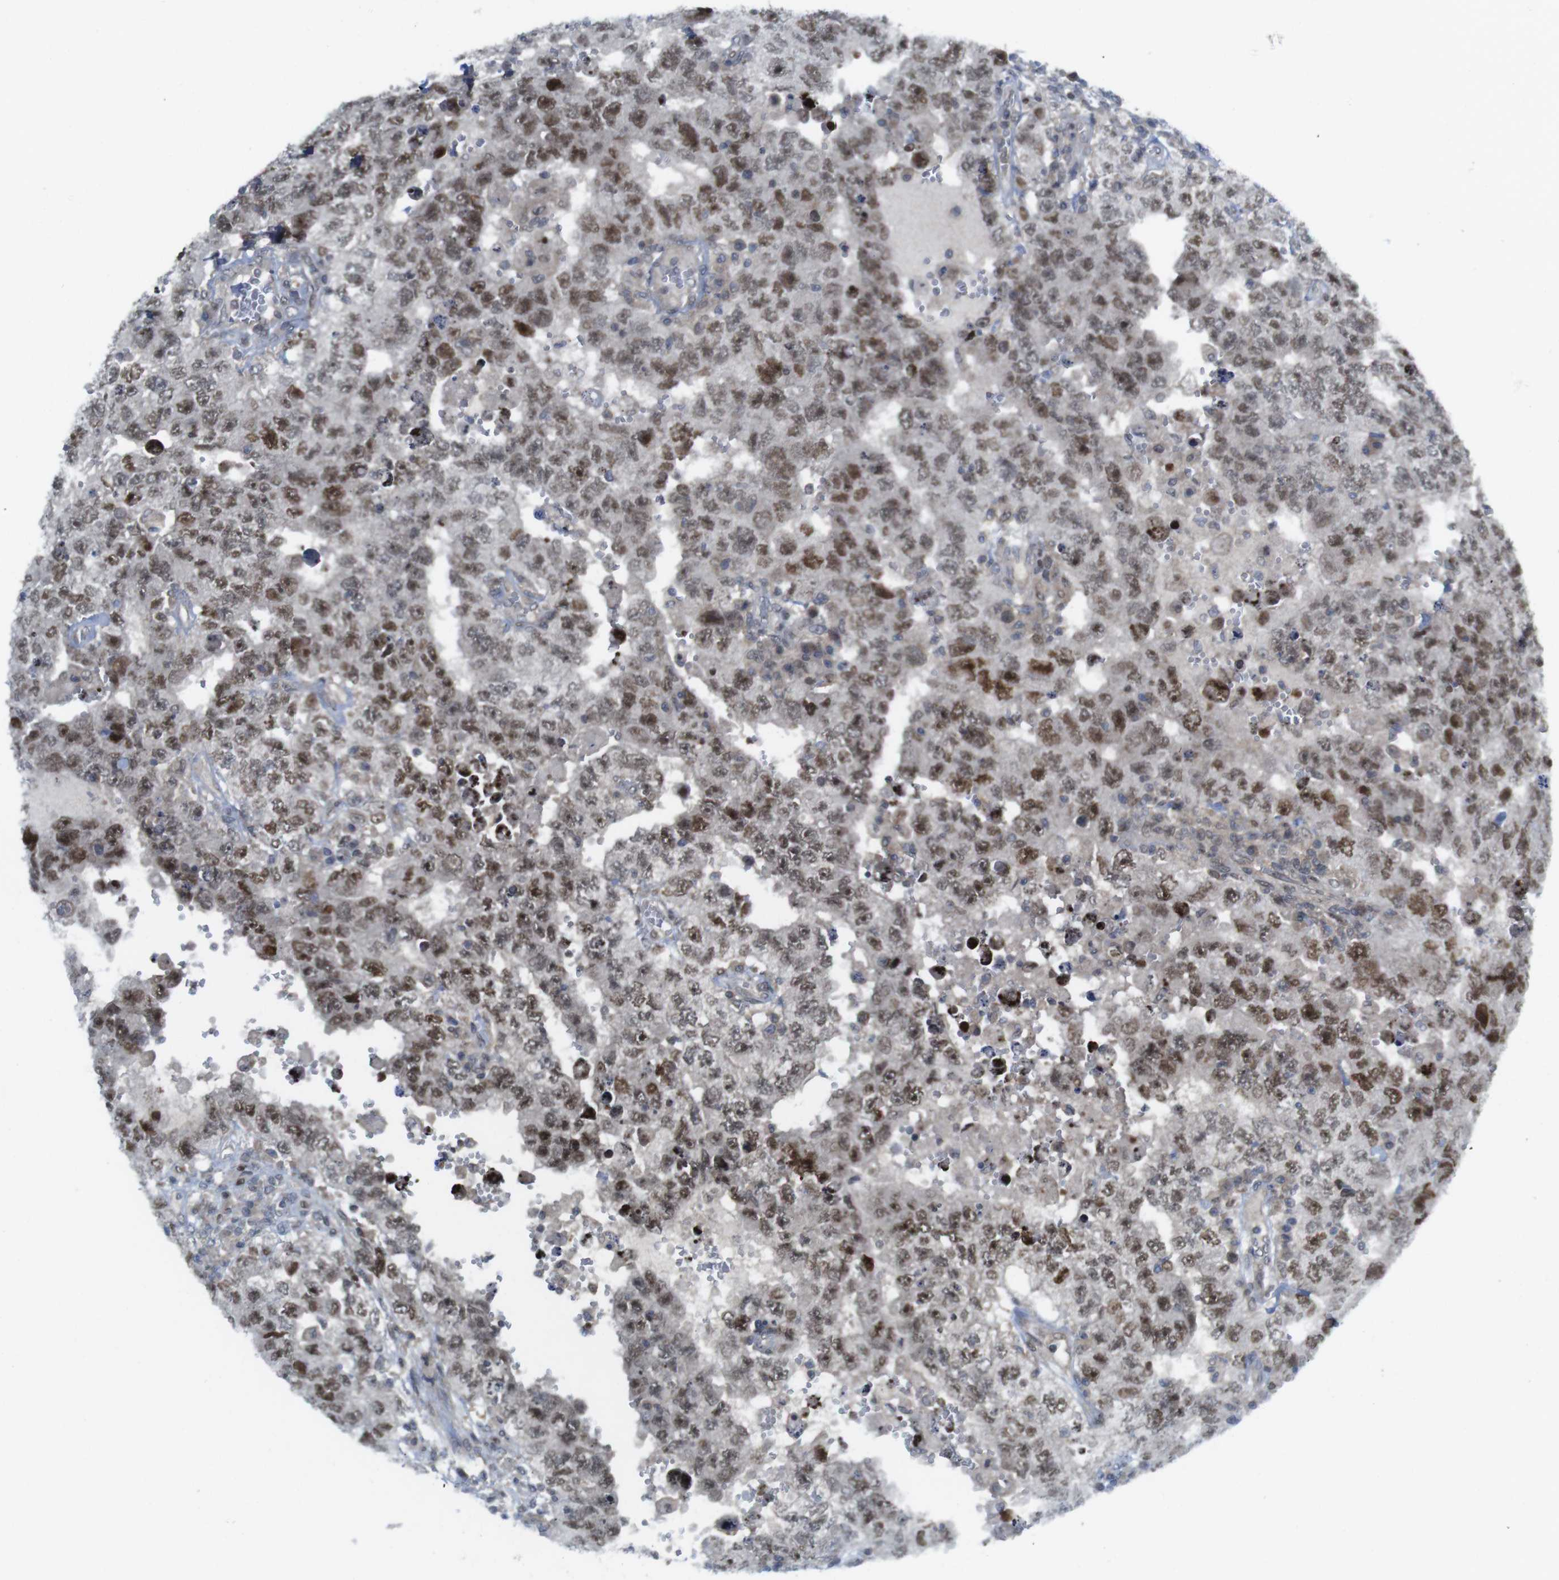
{"staining": {"intensity": "moderate", "quantity": "25%-75%", "location": "nuclear"}, "tissue": "testis cancer", "cell_type": "Tumor cells", "image_type": "cancer", "snomed": [{"axis": "morphology", "description": "Carcinoma, Embryonal, NOS"}, {"axis": "topography", "description": "Testis"}], "caption": "Protein staining exhibits moderate nuclear positivity in approximately 25%-75% of tumor cells in testis cancer. (Stains: DAB (3,3'-diaminobenzidine) in brown, nuclei in blue, Microscopy: brightfield microscopy at high magnification).", "gene": "RCC1", "patient": {"sex": "male", "age": 26}}